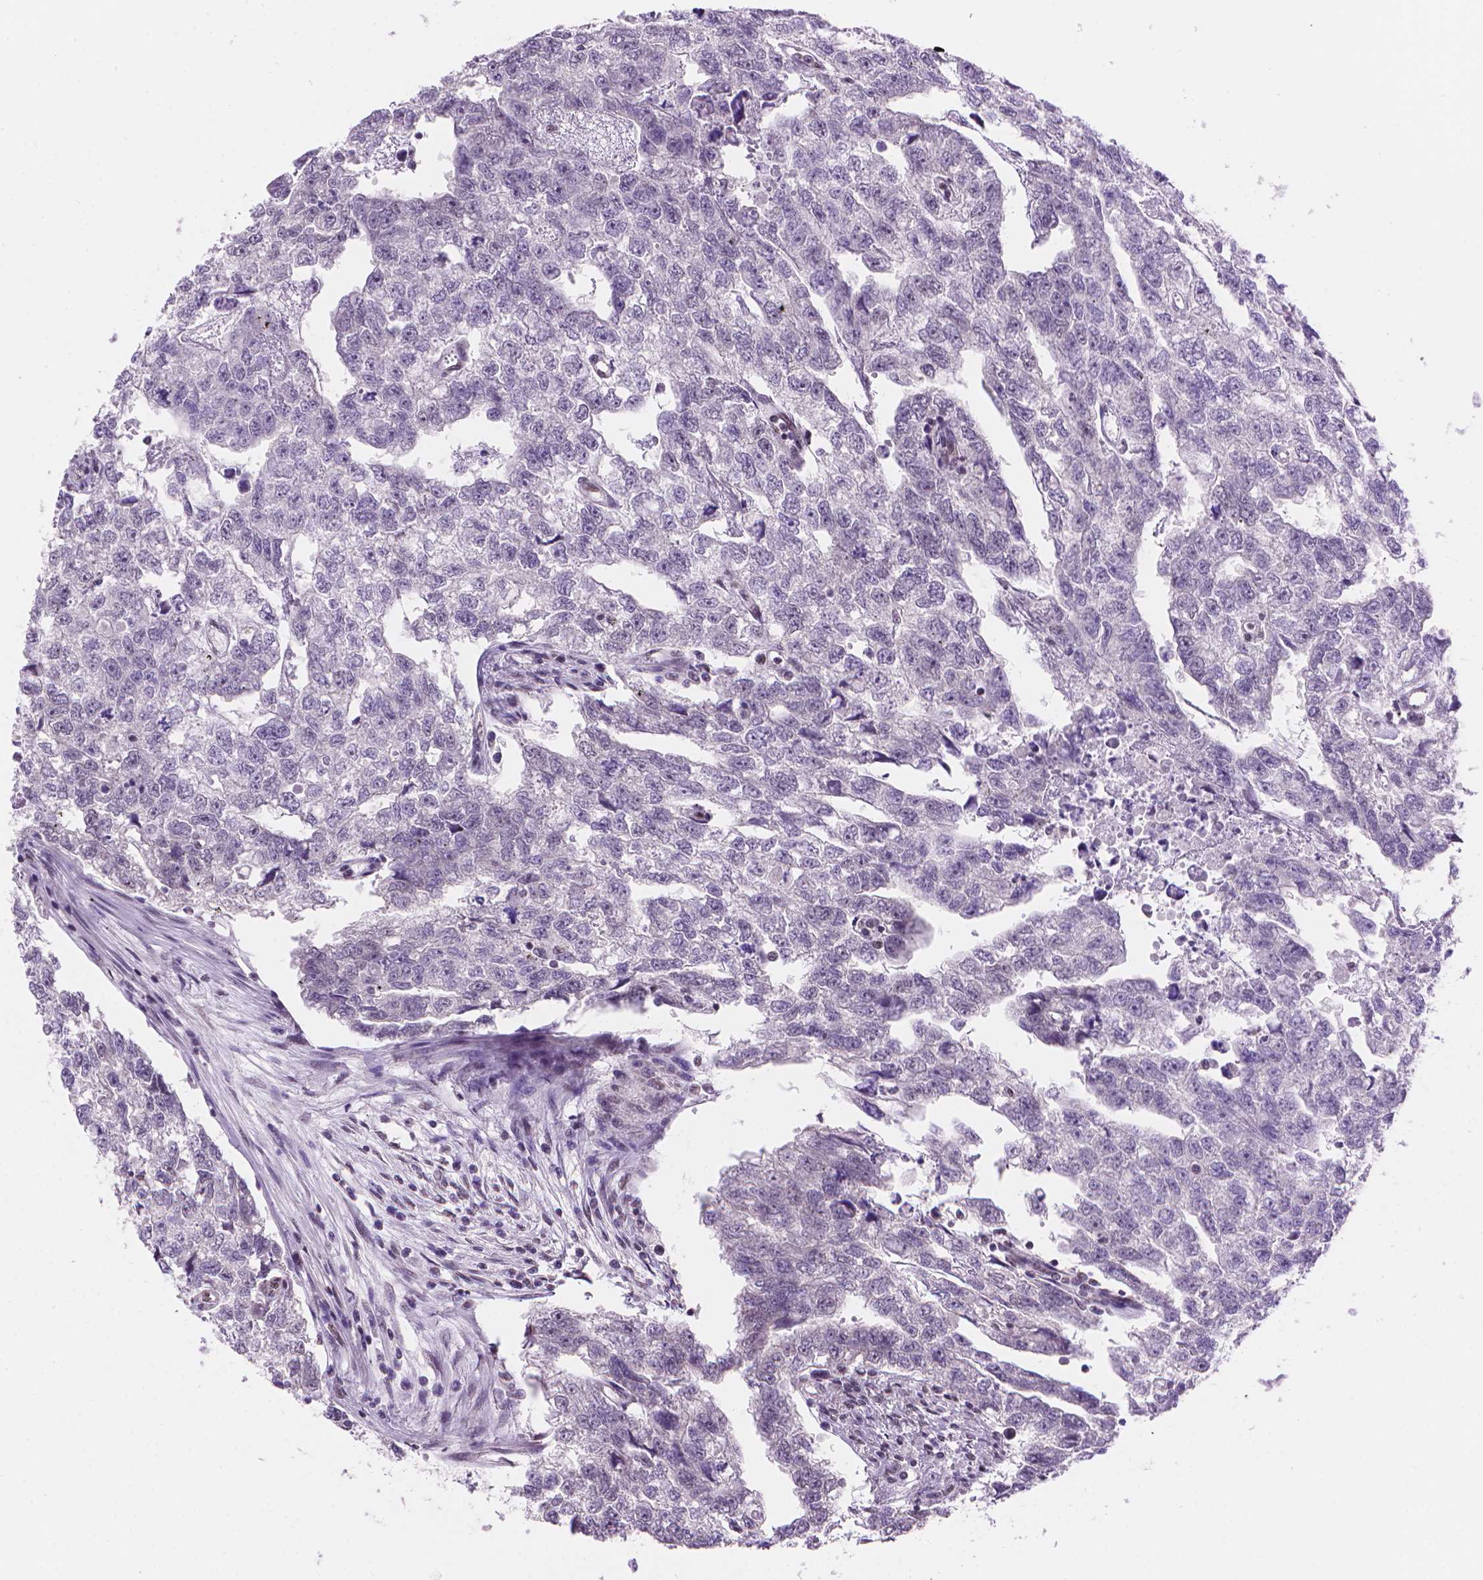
{"staining": {"intensity": "negative", "quantity": "none", "location": "none"}, "tissue": "testis cancer", "cell_type": "Tumor cells", "image_type": "cancer", "snomed": [{"axis": "morphology", "description": "Carcinoma, Embryonal, NOS"}, {"axis": "morphology", "description": "Teratoma, malignant, NOS"}, {"axis": "topography", "description": "Testis"}], "caption": "Testis teratoma (malignant) was stained to show a protein in brown. There is no significant expression in tumor cells.", "gene": "UBN1", "patient": {"sex": "male", "age": 44}}